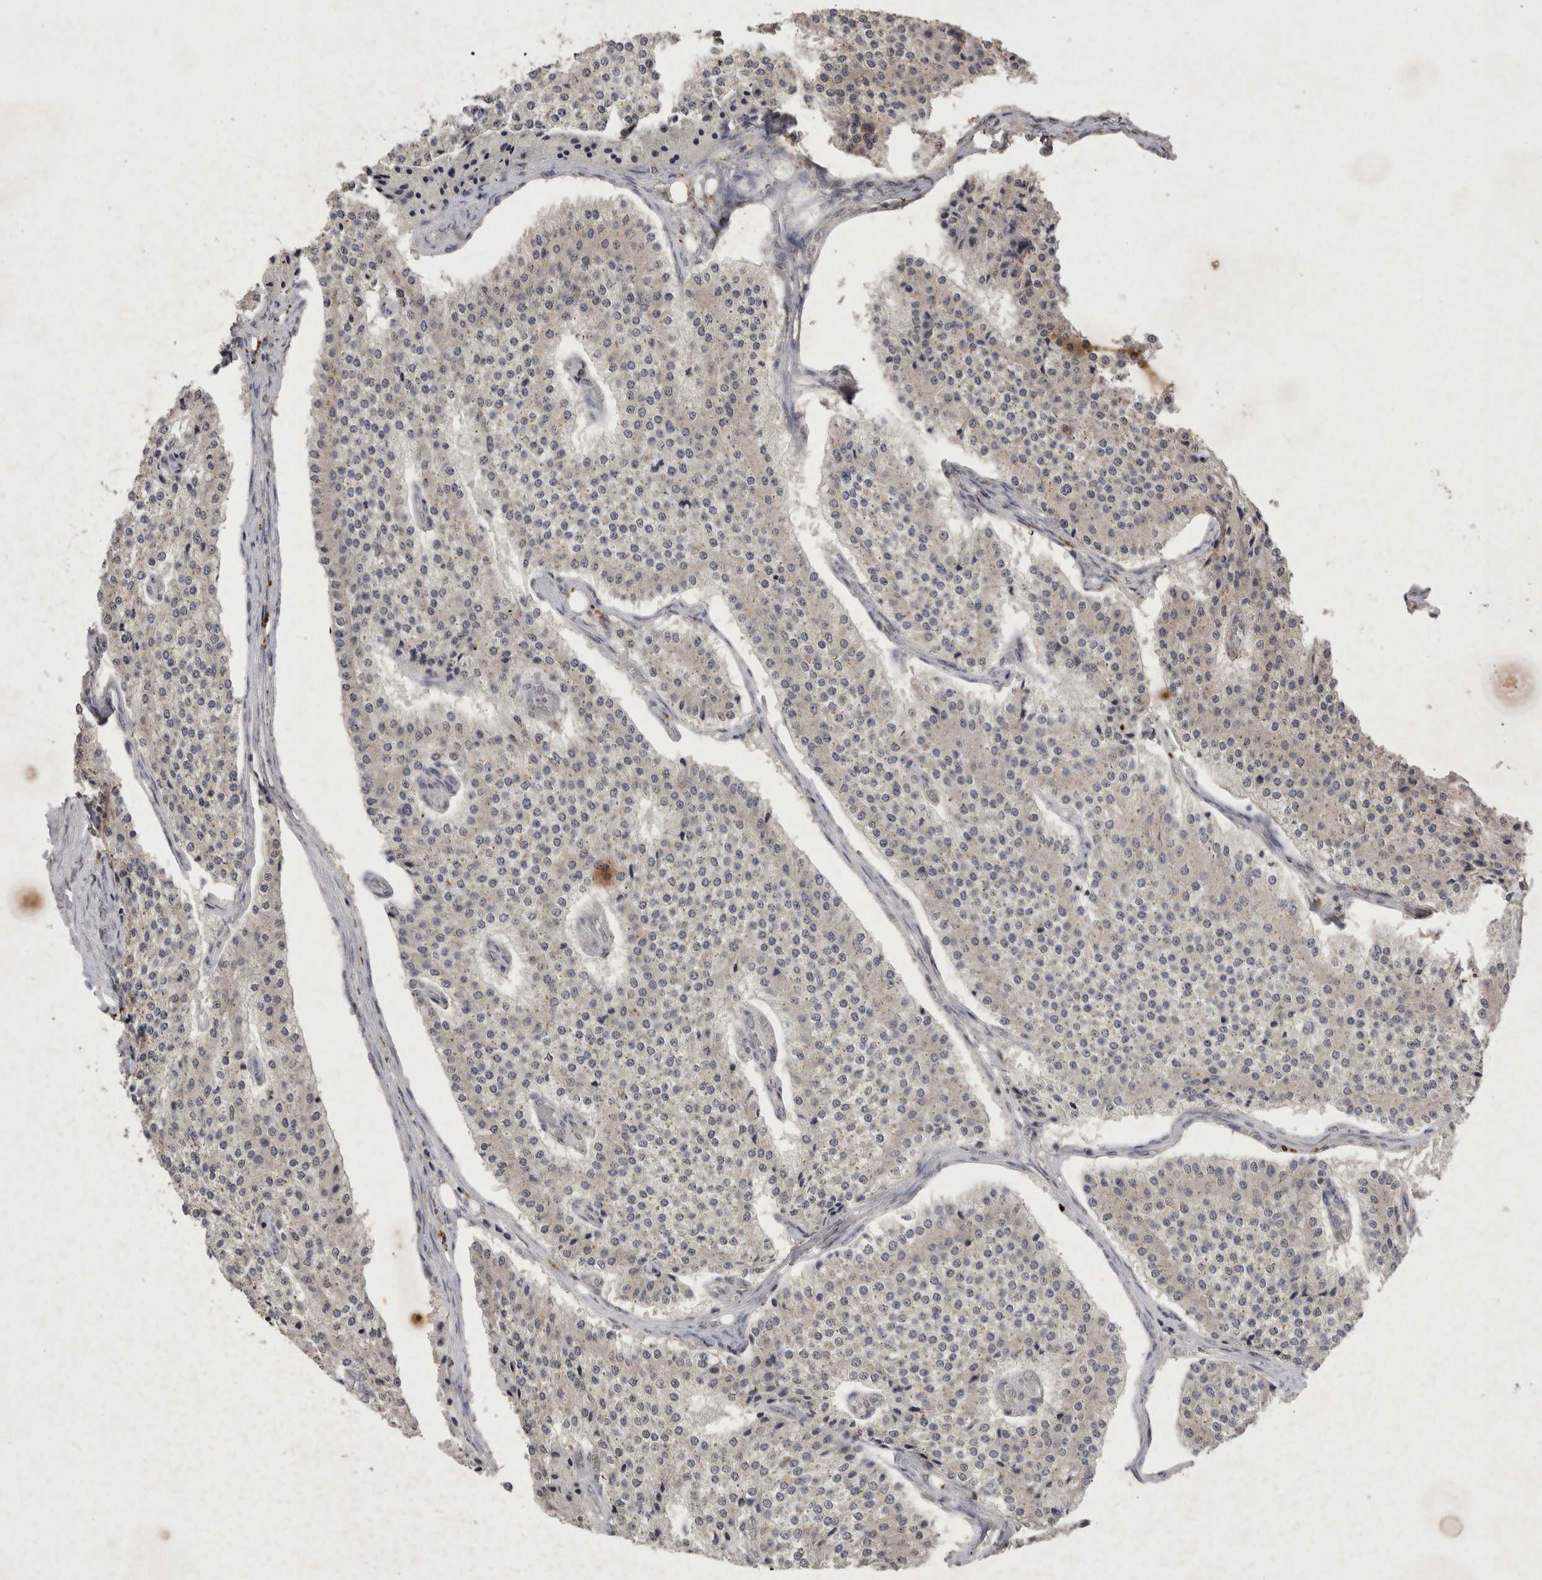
{"staining": {"intensity": "negative", "quantity": "none", "location": "none"}, "tissue": "carcinoid", "cell_type": "Tumor cells", "image_type": "cancer", "snomed": [{"axis": "morphology", "description": "Carcinoid, malignant, NOS"}, {"axis": "topography", "description": "Colon"}], "caption": "Tumor cells are negative for protein expression in human carcinoid (malignant). (Brightfield microscopy of DAB immunohistochemistry (IHC) at high magnification).", "gene": "APLNR", "patient": {"sex": "female", "age": 52}}